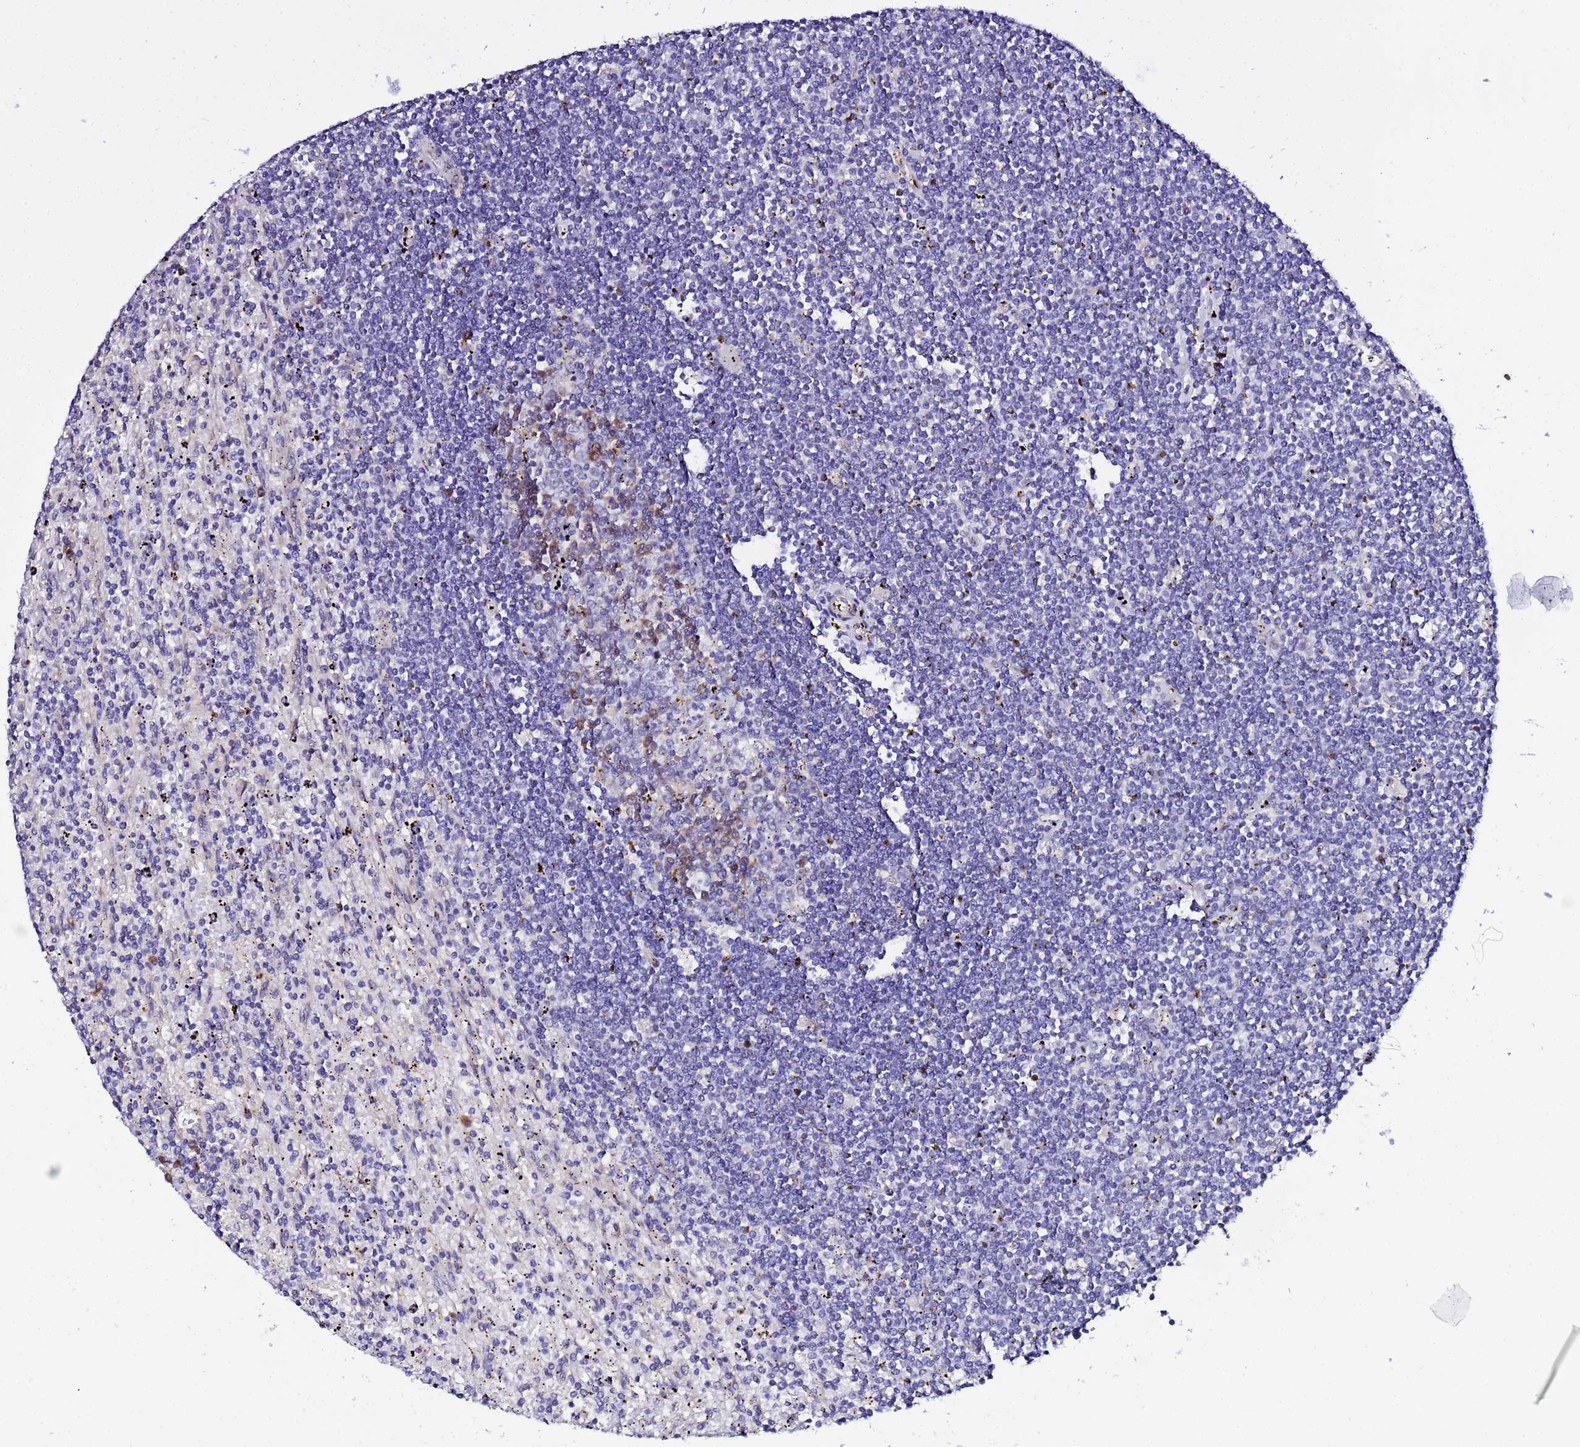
{"staining": {"intensity": "negative", "quantity": "none", "location": "none"}, "tissue": "lymphoma", "cell_type": "Tumor cells", "image_type": "cancer", "snomed": [{"axis": "morphology", "description": "Malignant lymphoma, non-Hodgkin's type, Low grade"}, {"axis": "topography", "description": "Spleen"}], "caption": "Tumor cells are negative for brown protein staining in malignant lymphoma, non-Hodgkin's type (low-grade).", "gene": "JRKL", "patient": {"sex": "male", "age": 76}}